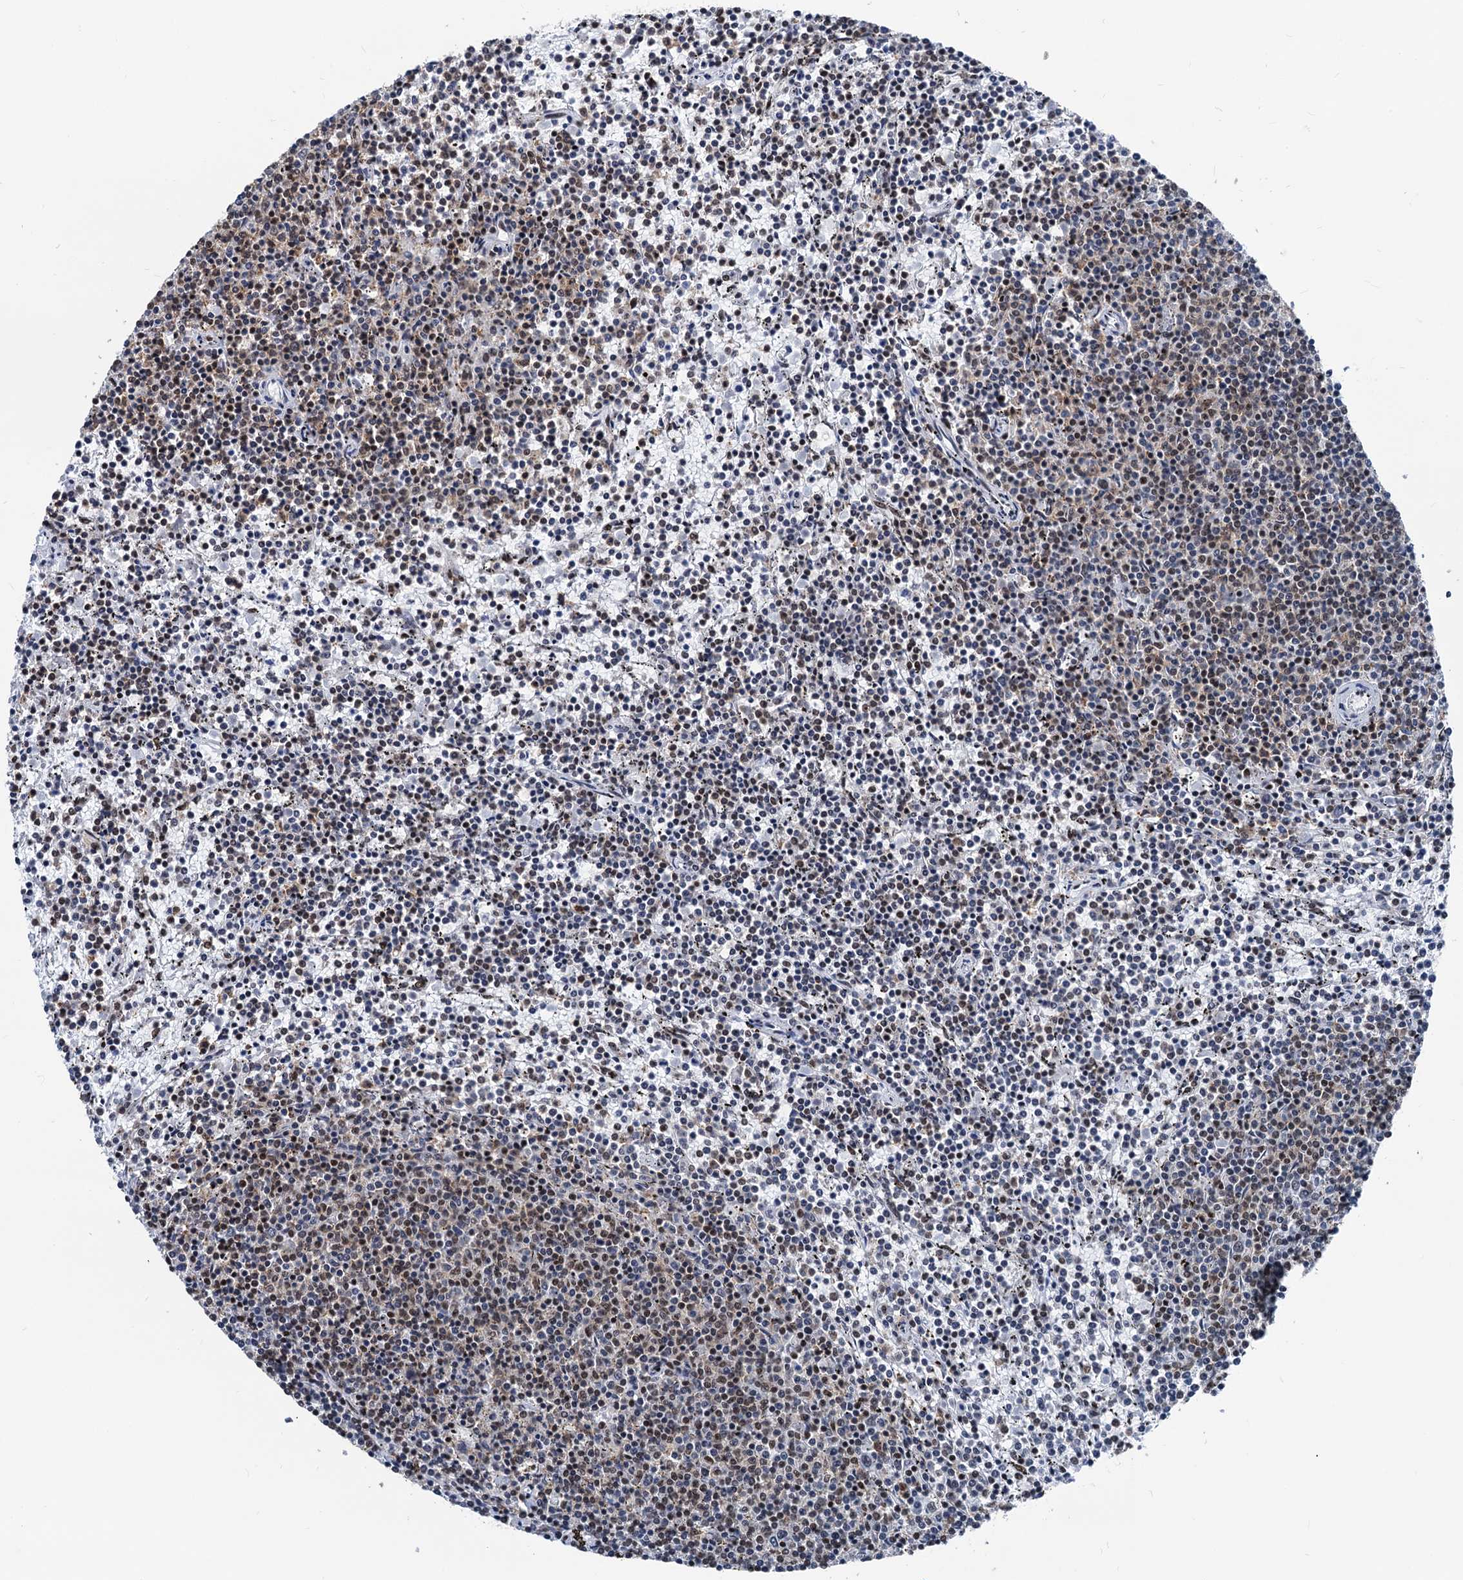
{"staining": {"intensity": "moderate", "quantity": "<25%", "location": "nuclear"}, "tissue": "lymphoma", "cell_type": "Tumor cells", "image_type": "cancer", "snomed": [{"axis": "morphology", "description": "Malignant lymphoma, non-Hodgkin's type, Low grade"}, {"axis": "topography", "description": "Spleen"}], "caption": "Approximately <25% of tumor cells in human lymphoma reveal moderate nuclear protein staining as visualized by brown immunohistochemical staining.", "gene": "DDX23", "patient": {"sex": "female", "age": 50}}